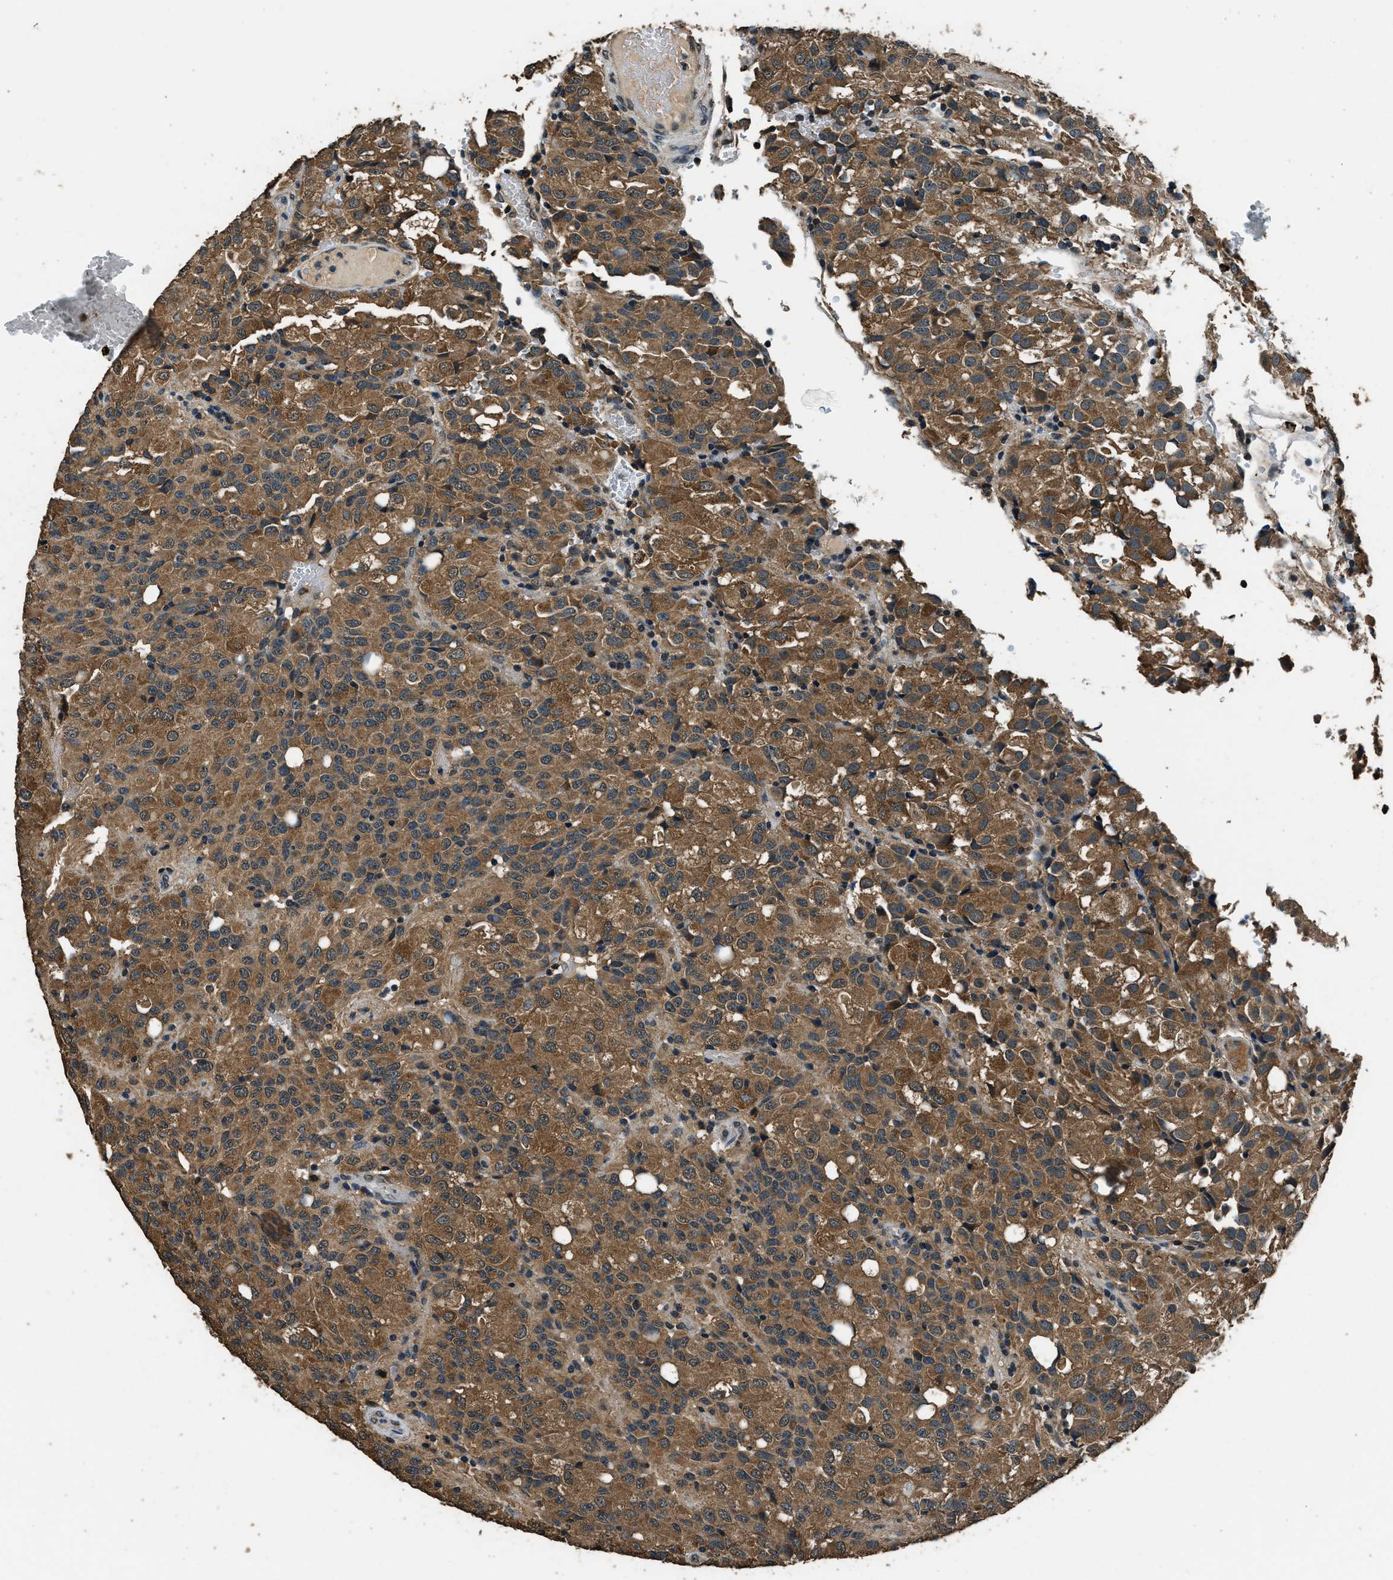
{"staining": {"intensity": "moderate", "quantity": ">75%", "location": "cytoplasmic/membranous"}, "tissue": "glioma", "cell_type": "Tumor cells", "image_type": "cancer", "snomed": [{"axis": "morphology", "description": "Glioma, malignant, High grade"}, {"axis": "topography", "description": "Brain"}], "caption": "Tumor cells show medium levels of moderate cytoplasmic/membranous positivity in about >75% of cells in human glioma. (brown staining indicates protein expression, while blue staining denotes nuclei).", "gene": "SALL3", "patient": {"sex": "male", "age": 32}}